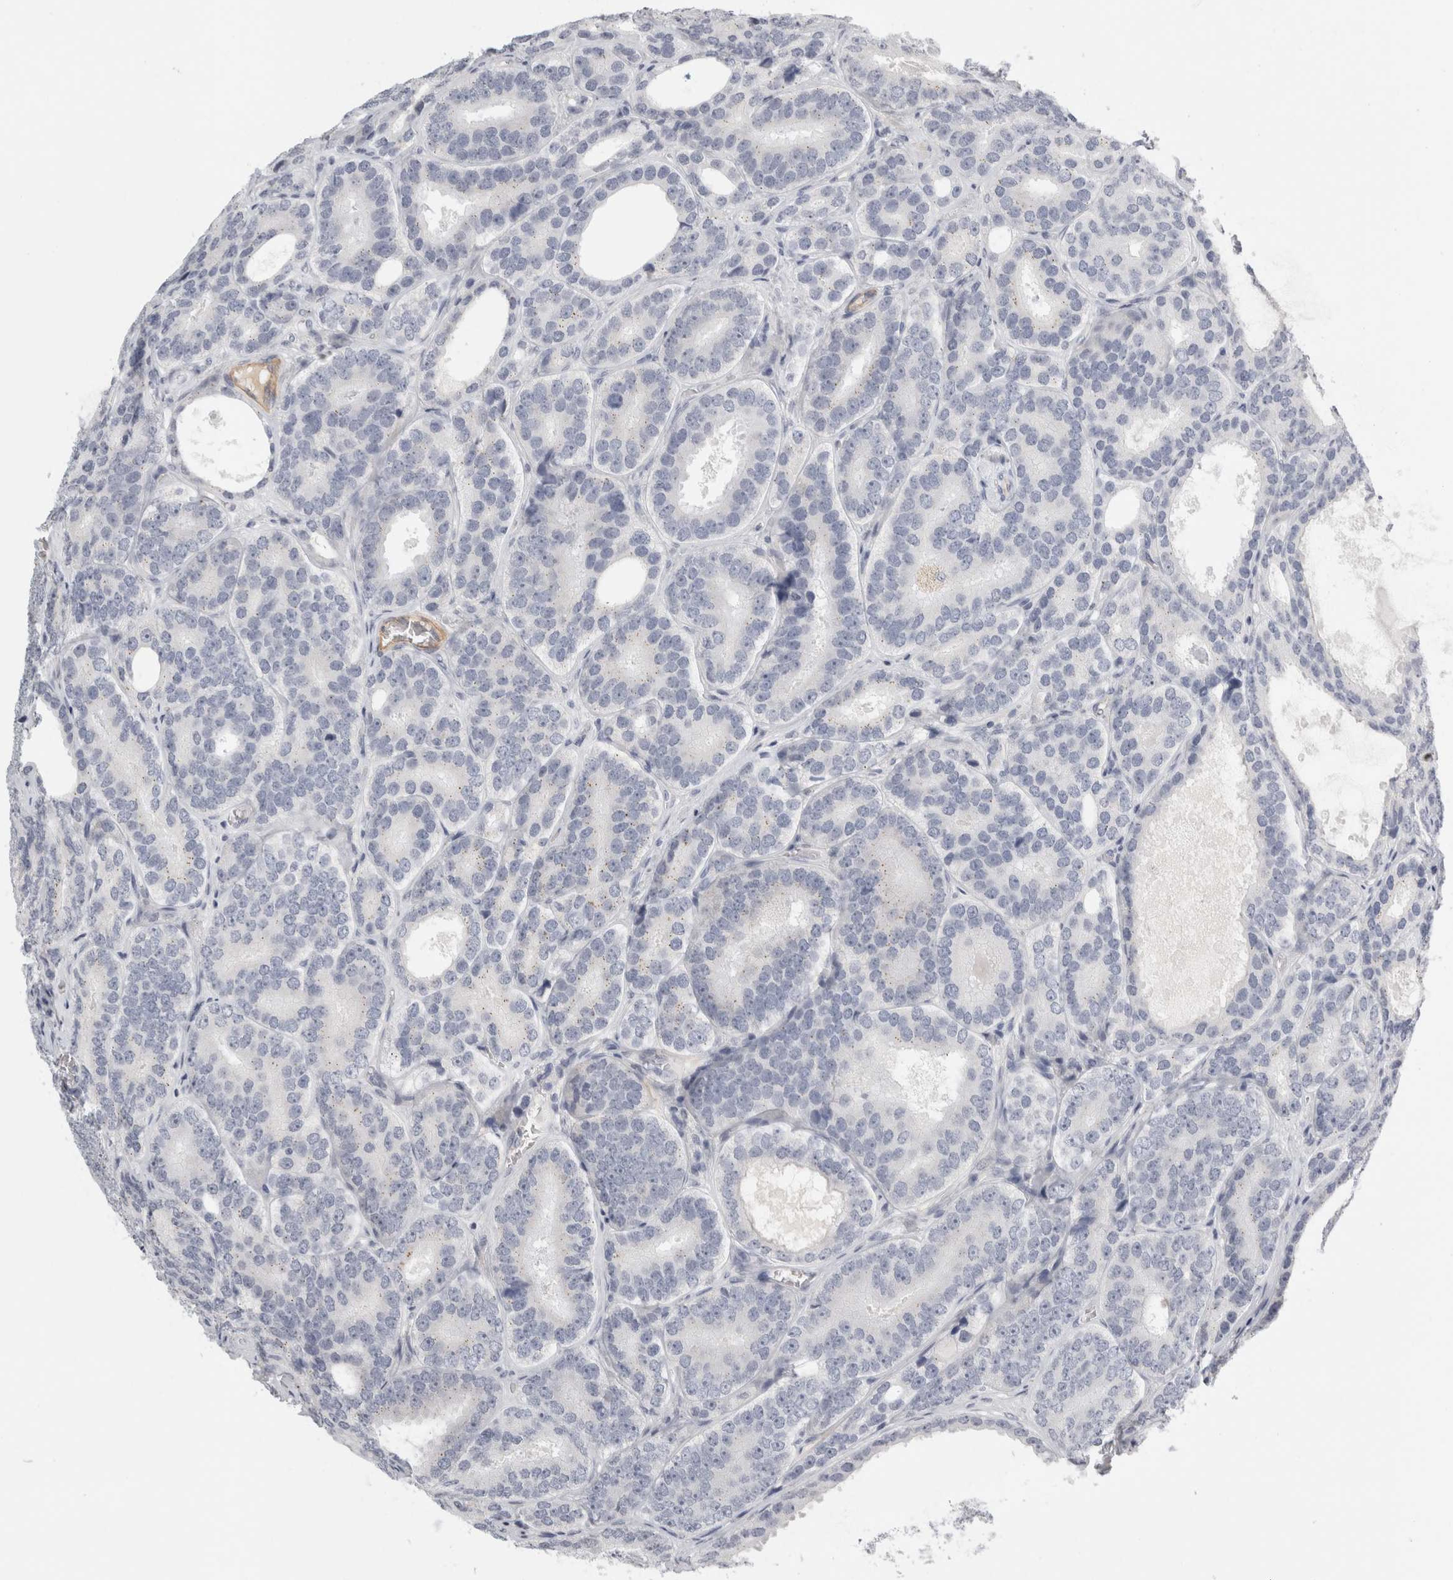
{"staining": {"intensity": "negative", "quantity": "none", "location": "none"}, "tissue": "prostate cancer", "cell_type": "Tumor cells", "image_type": "cancer", "snomed": [{"axis": "morphology", "description": "Adenocarcinoma, High grade"}, {"axis": "topography", "description": "Prostate"}], "caption": "IHC histopathology image of adenocarcinoma (high-grade) (prostate) stained for a protein (brown), which reveals no expression in tumor cells.", "gene": "FBLIM1", "patient": {"sex": "male", "age": 56}}